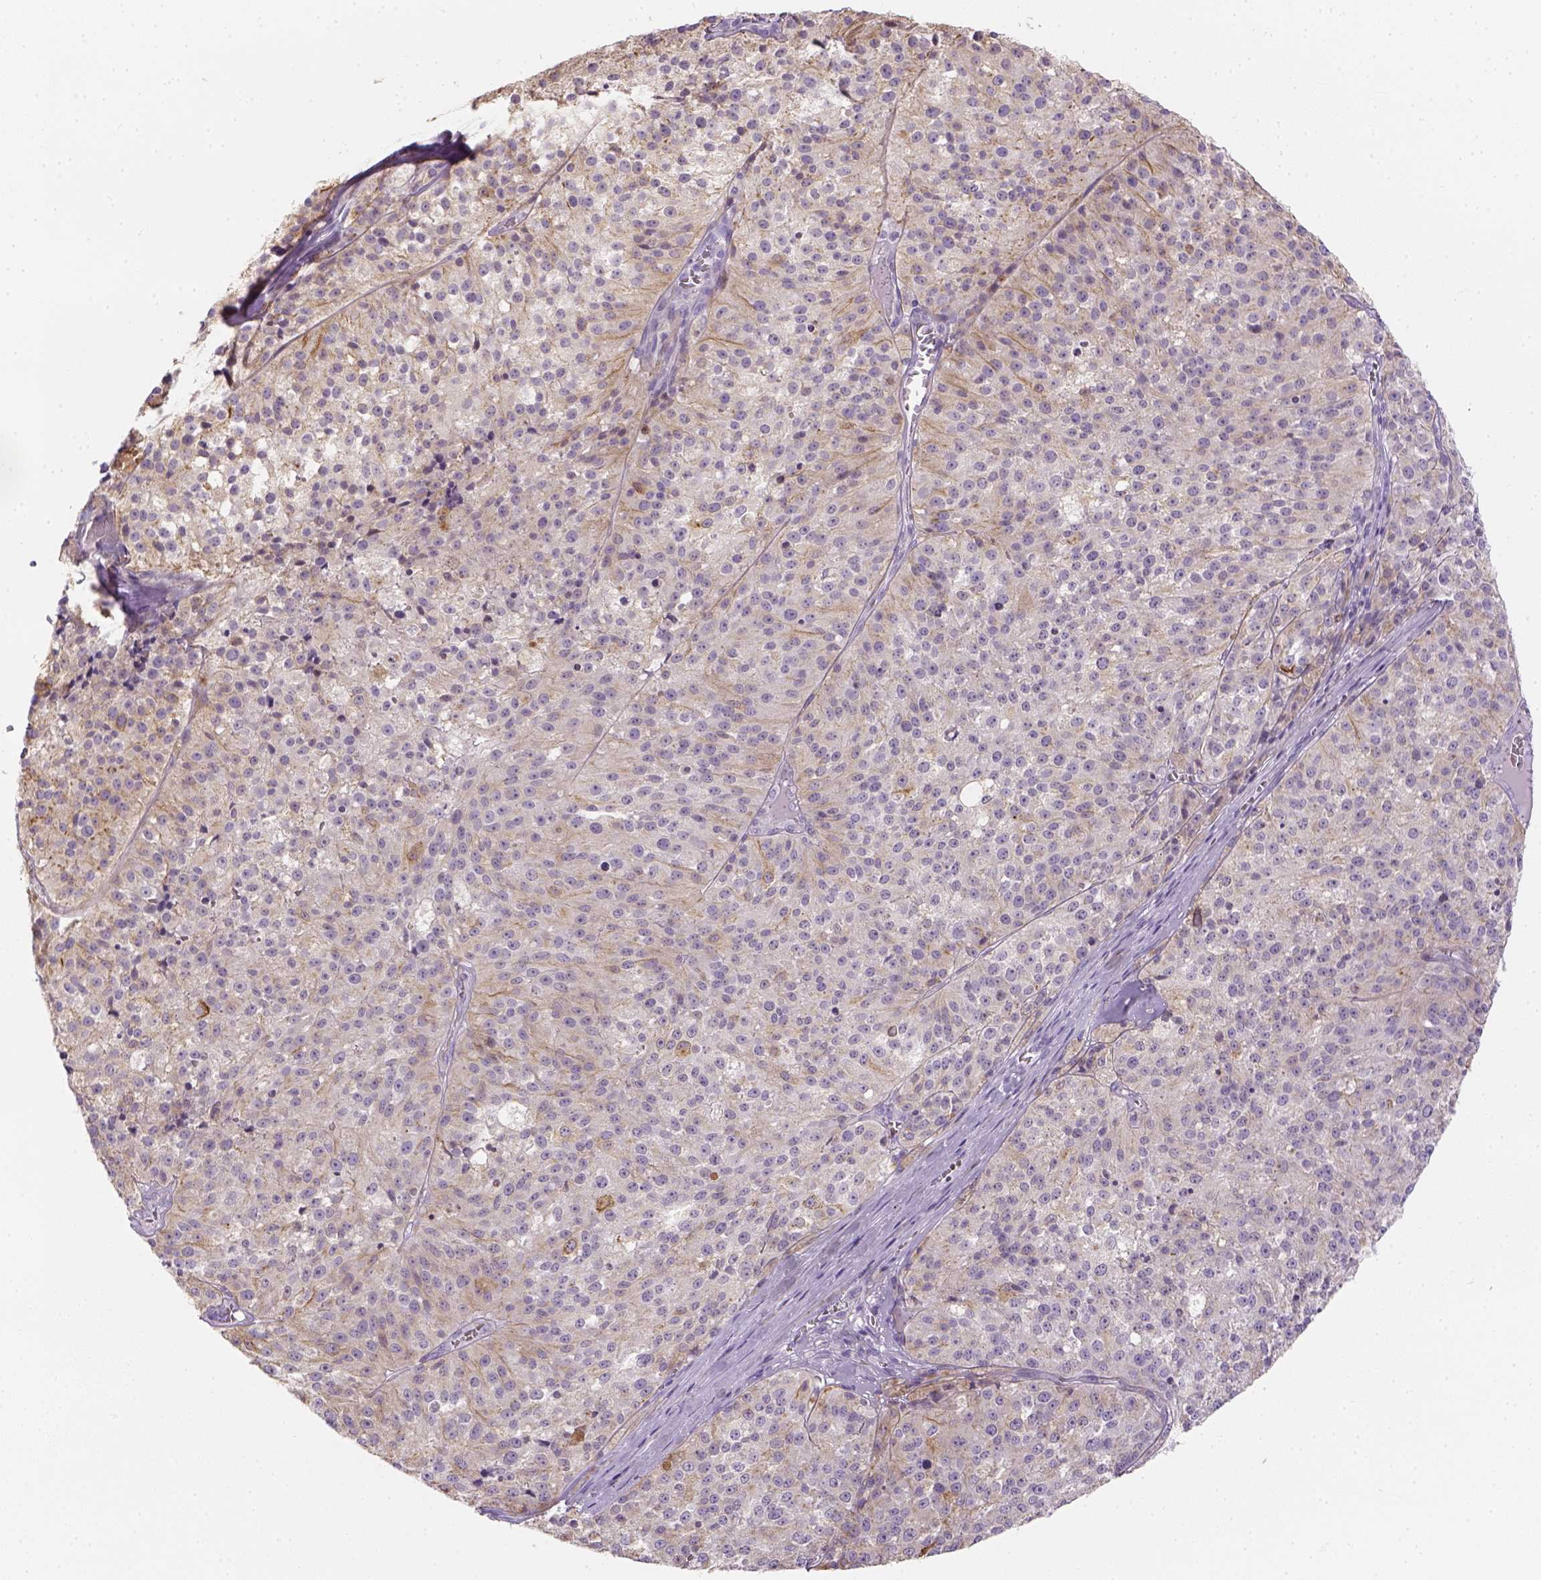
{"staining": {"intensity": "negative", "quantity": "none", "location": "none"}, "tissue": "melanoma", "cell_type": "Tumor cells", "image_type": "cancer", "snomed": [{"axis": "morphology", "description": "Malignant melanoma, Metastatic site"}, {"axis": "topography", "description": "Lymph node"}], "caption": "Immunohistochemistry histopathology image of human malignant melanoma (metastatic site) stained for a protein (brown), which exhibits no staining in tumor cells.", "gene": "CACNB1", "patient": {"sex": "female", "age": 64}}